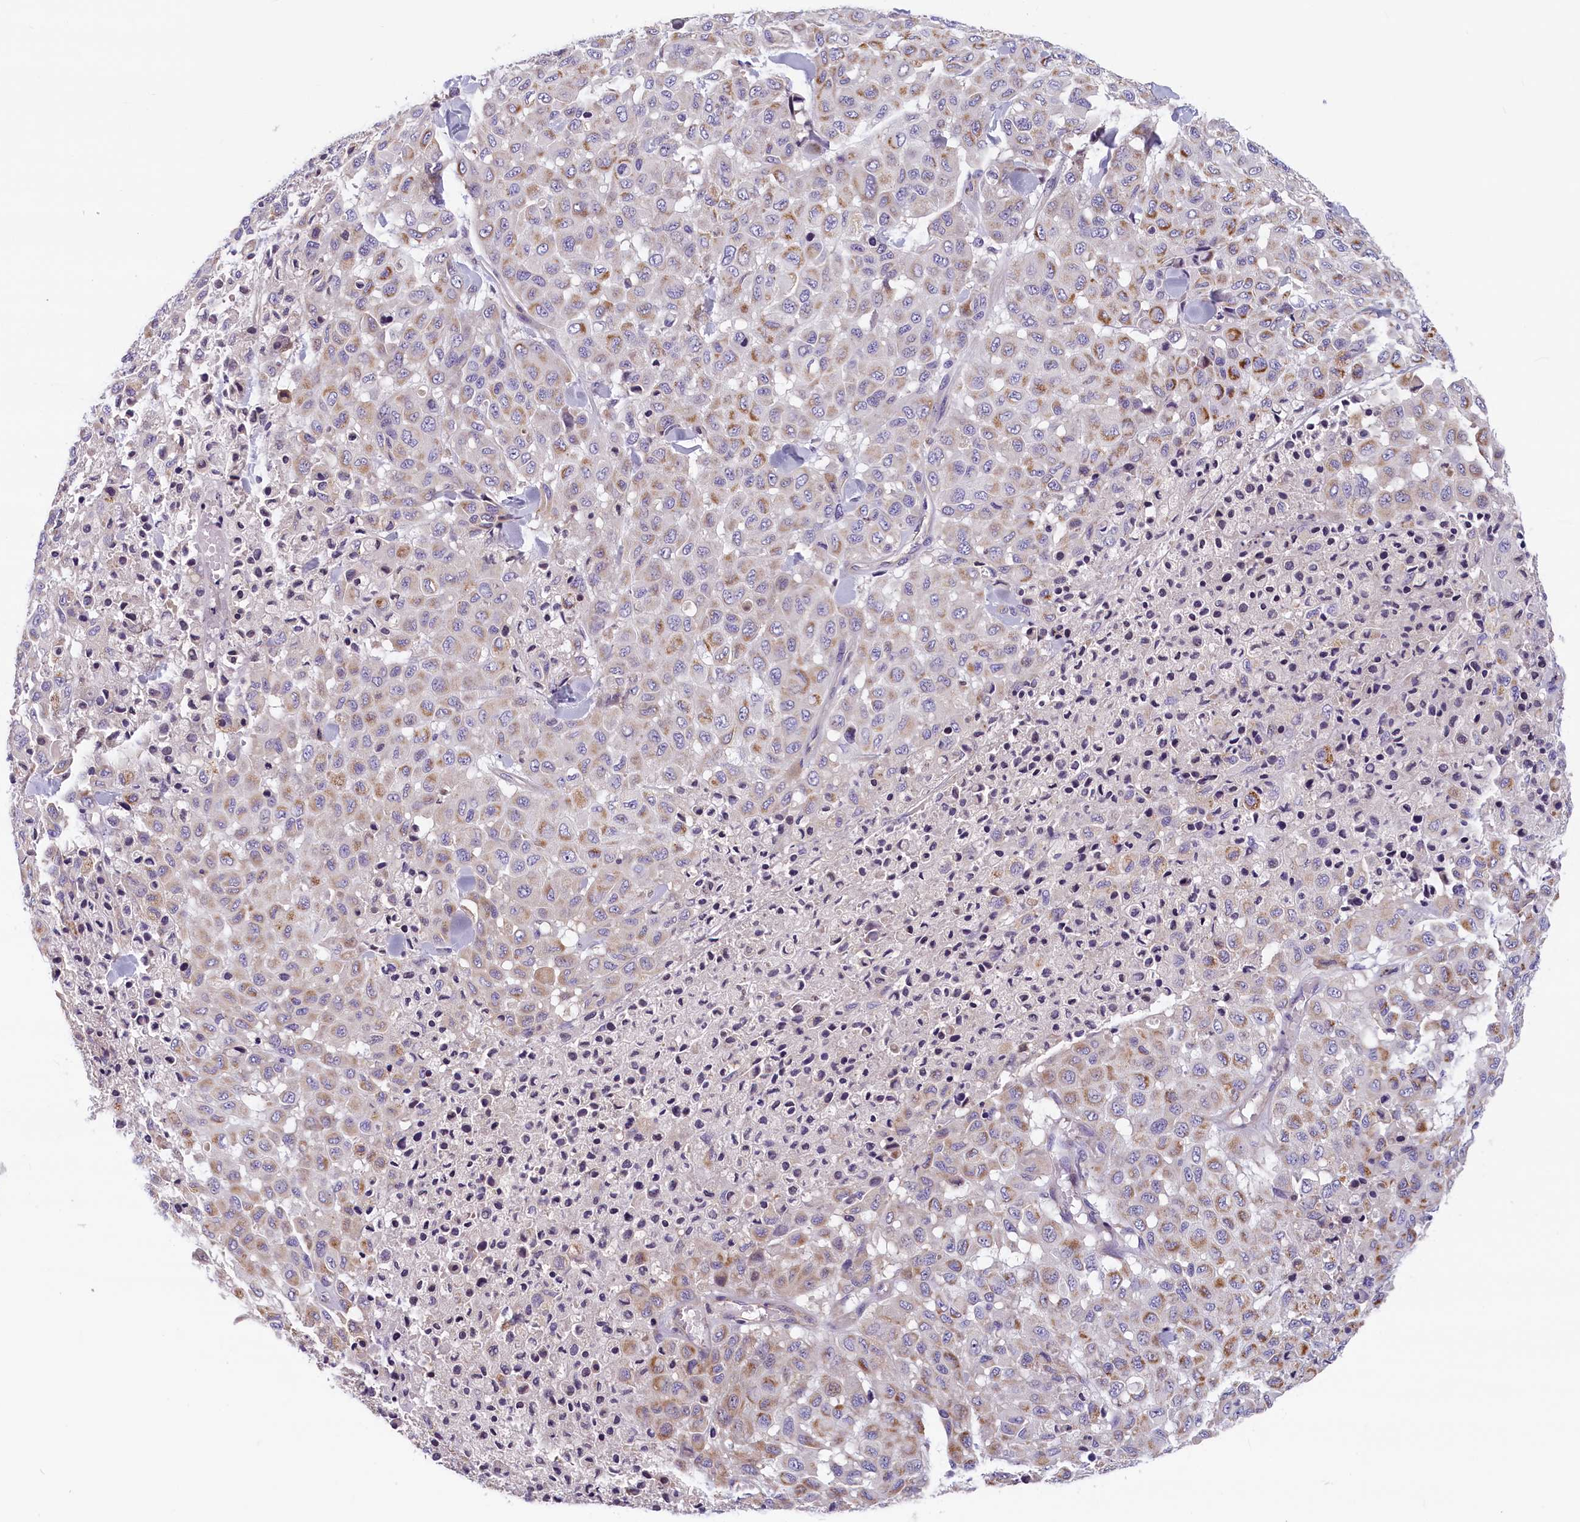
{"staining": {"intensity": "moderate", "quantity": "<25%", "location": "cytoplasmic/membranous"}, "tissue": "melanoma", "cell_type": "Tumor cells", "image_type": "cancer", "snomed": [{"axis": "morphology", "description": "Malignant melanoma, Metastatic site"}, {"axis": "topography", "description": "Skin"}], "caption": "This image demonstrates malignant melanoma (metastatic site) stained with IHC to label a protein in brown. The cytoplasmic/membranous of tumor cells show moderate positivity for the protein. Nuclei are counter-stained blue.", "gene": "BCL2L13", "patient": {"sex": "female", "age": 81}}